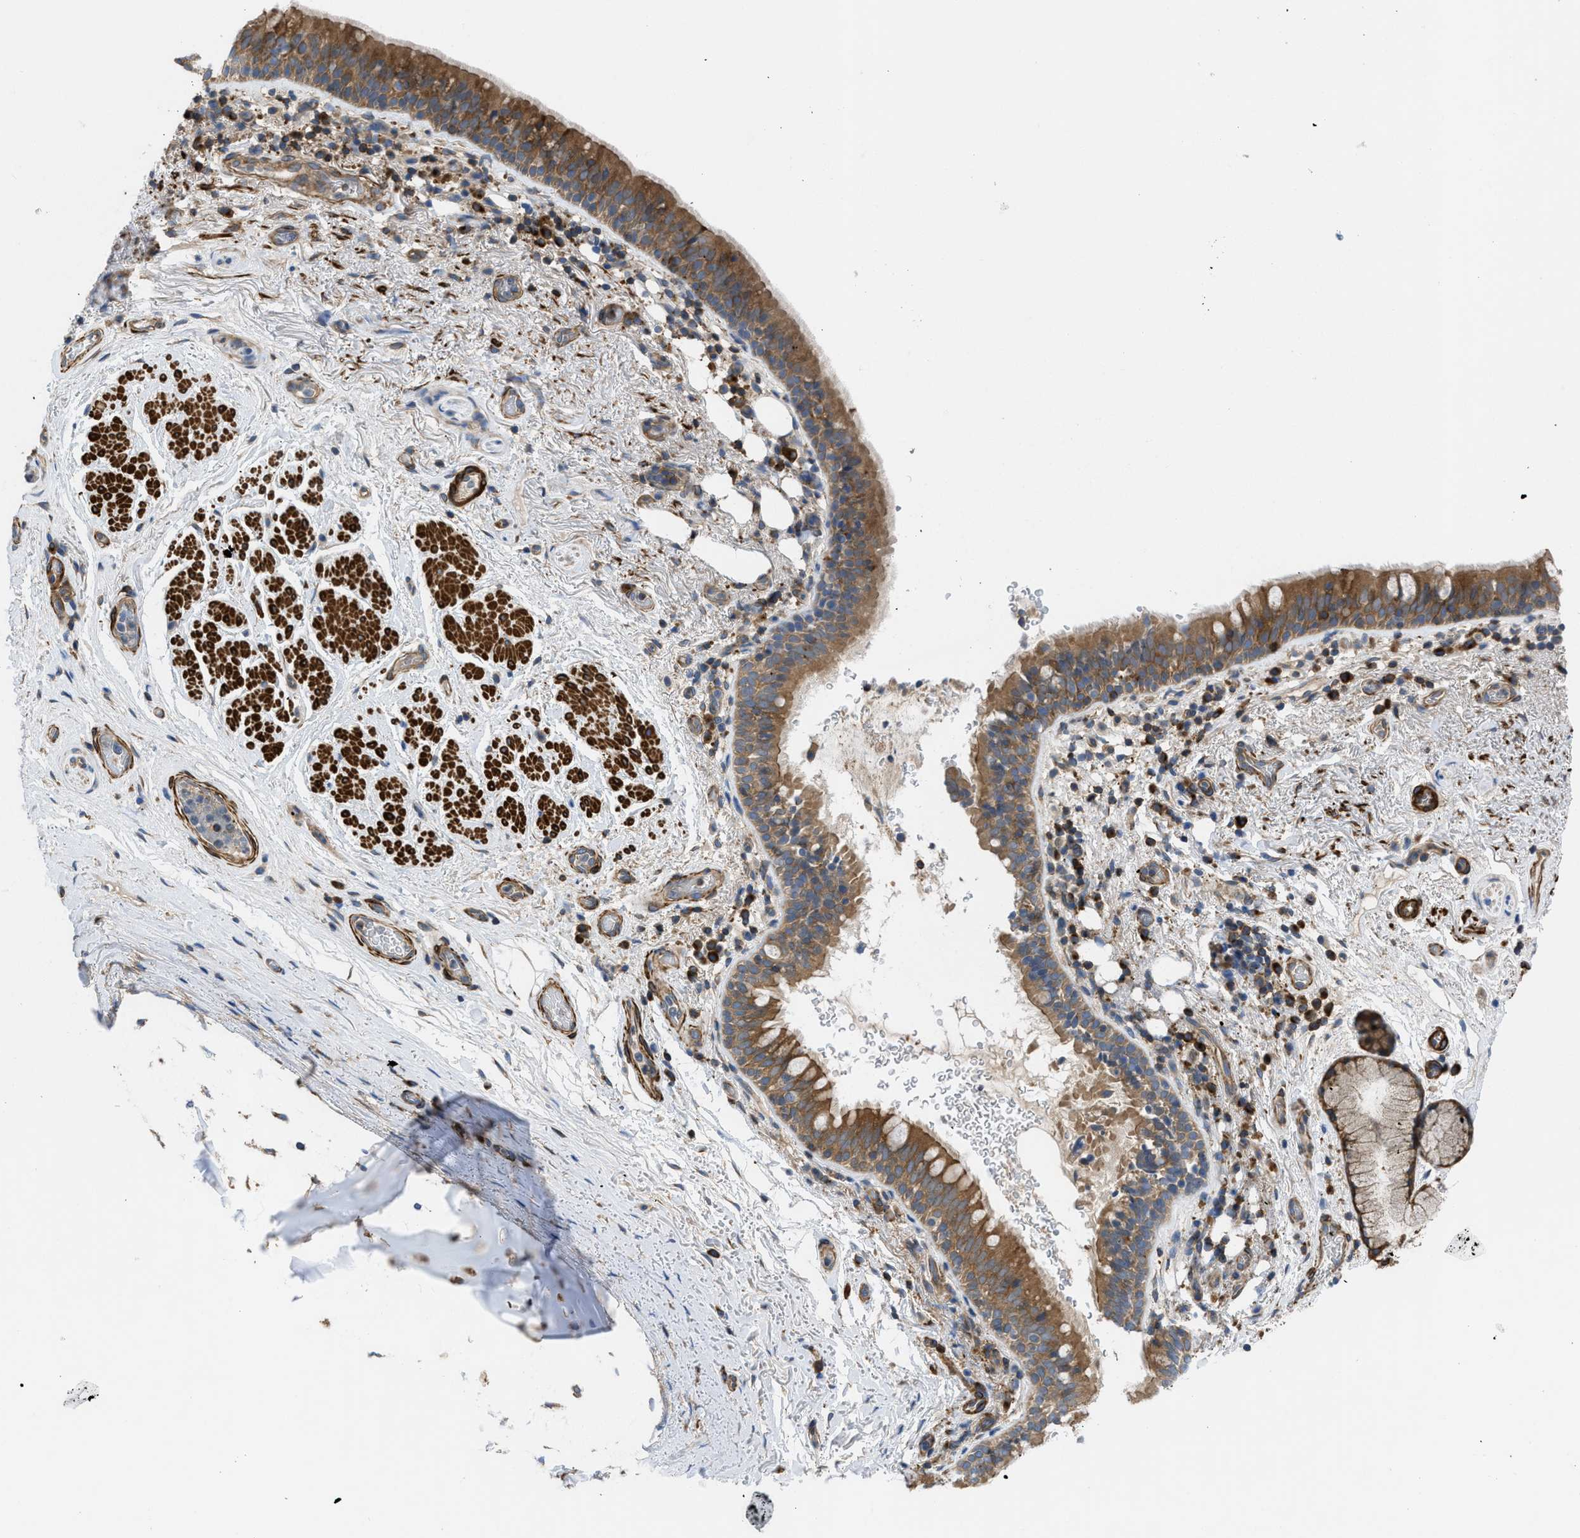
{"staining": {"intensity": "moderate", "quantity": ">75%", "location": "cytoplasmic/membranous"}, "tissue": "bronchus", "cell_type": "Respiratory epithelial cells", "image_type": "normal", "snomed": [{"axis": "morphology", "description": "Normal tissue, NOS"}, {"axis": "morphology", "description": "Inflammation, NOS"}, {"axis": "topography", "description": "Cartilage tissue"}, {"axis": "topography", "description": "Bronchus"}], "caption": "A brown stain highlights moderate cytoplasmic/membranous expression of a protein in respiratory epithelial cells of unremarkable human bronchus. Ihc stains the protein in brown and the nuclei are stained blue.", "gene": "CHKB", "patient": {"sex": "male", "age": 77}}